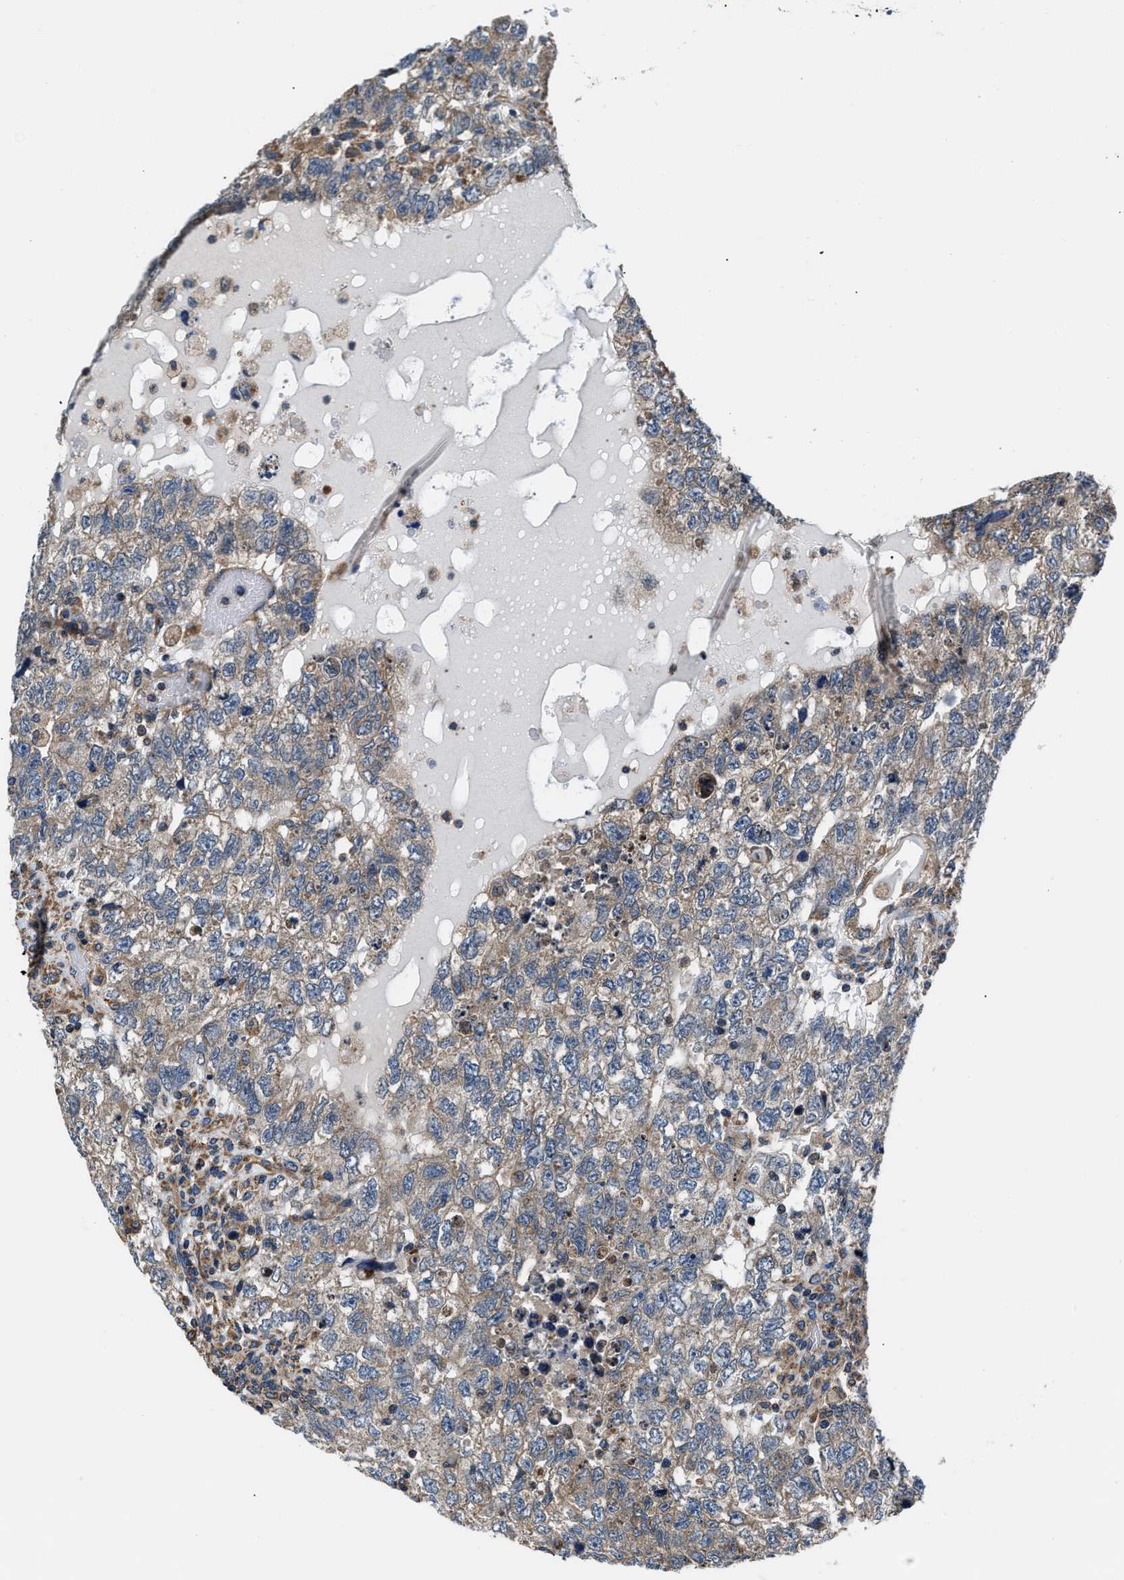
{"staining": {"intensity": "moderate", "quantity": ">75%", "location": "cytoplasmic/membranous"}, "tissue": "testis cancer", "cell_type": "Tumor cells", "image_type": "cancer", "snomed": [{"axis": "morphology", "description": "Carcinoma, Embryonal, NOS"}, {"axis": "topography", "description": "Testis"}], "caption": "Testis cancer (embryonal carcinoma) tissue reveals moderate cytoplasmic/membranous positivity in about >75% of tumor cells (IHC, brightfield microscopy, high magnification).", "gene": "CEP128", "patient": {"sex": "male", "age": 36}}